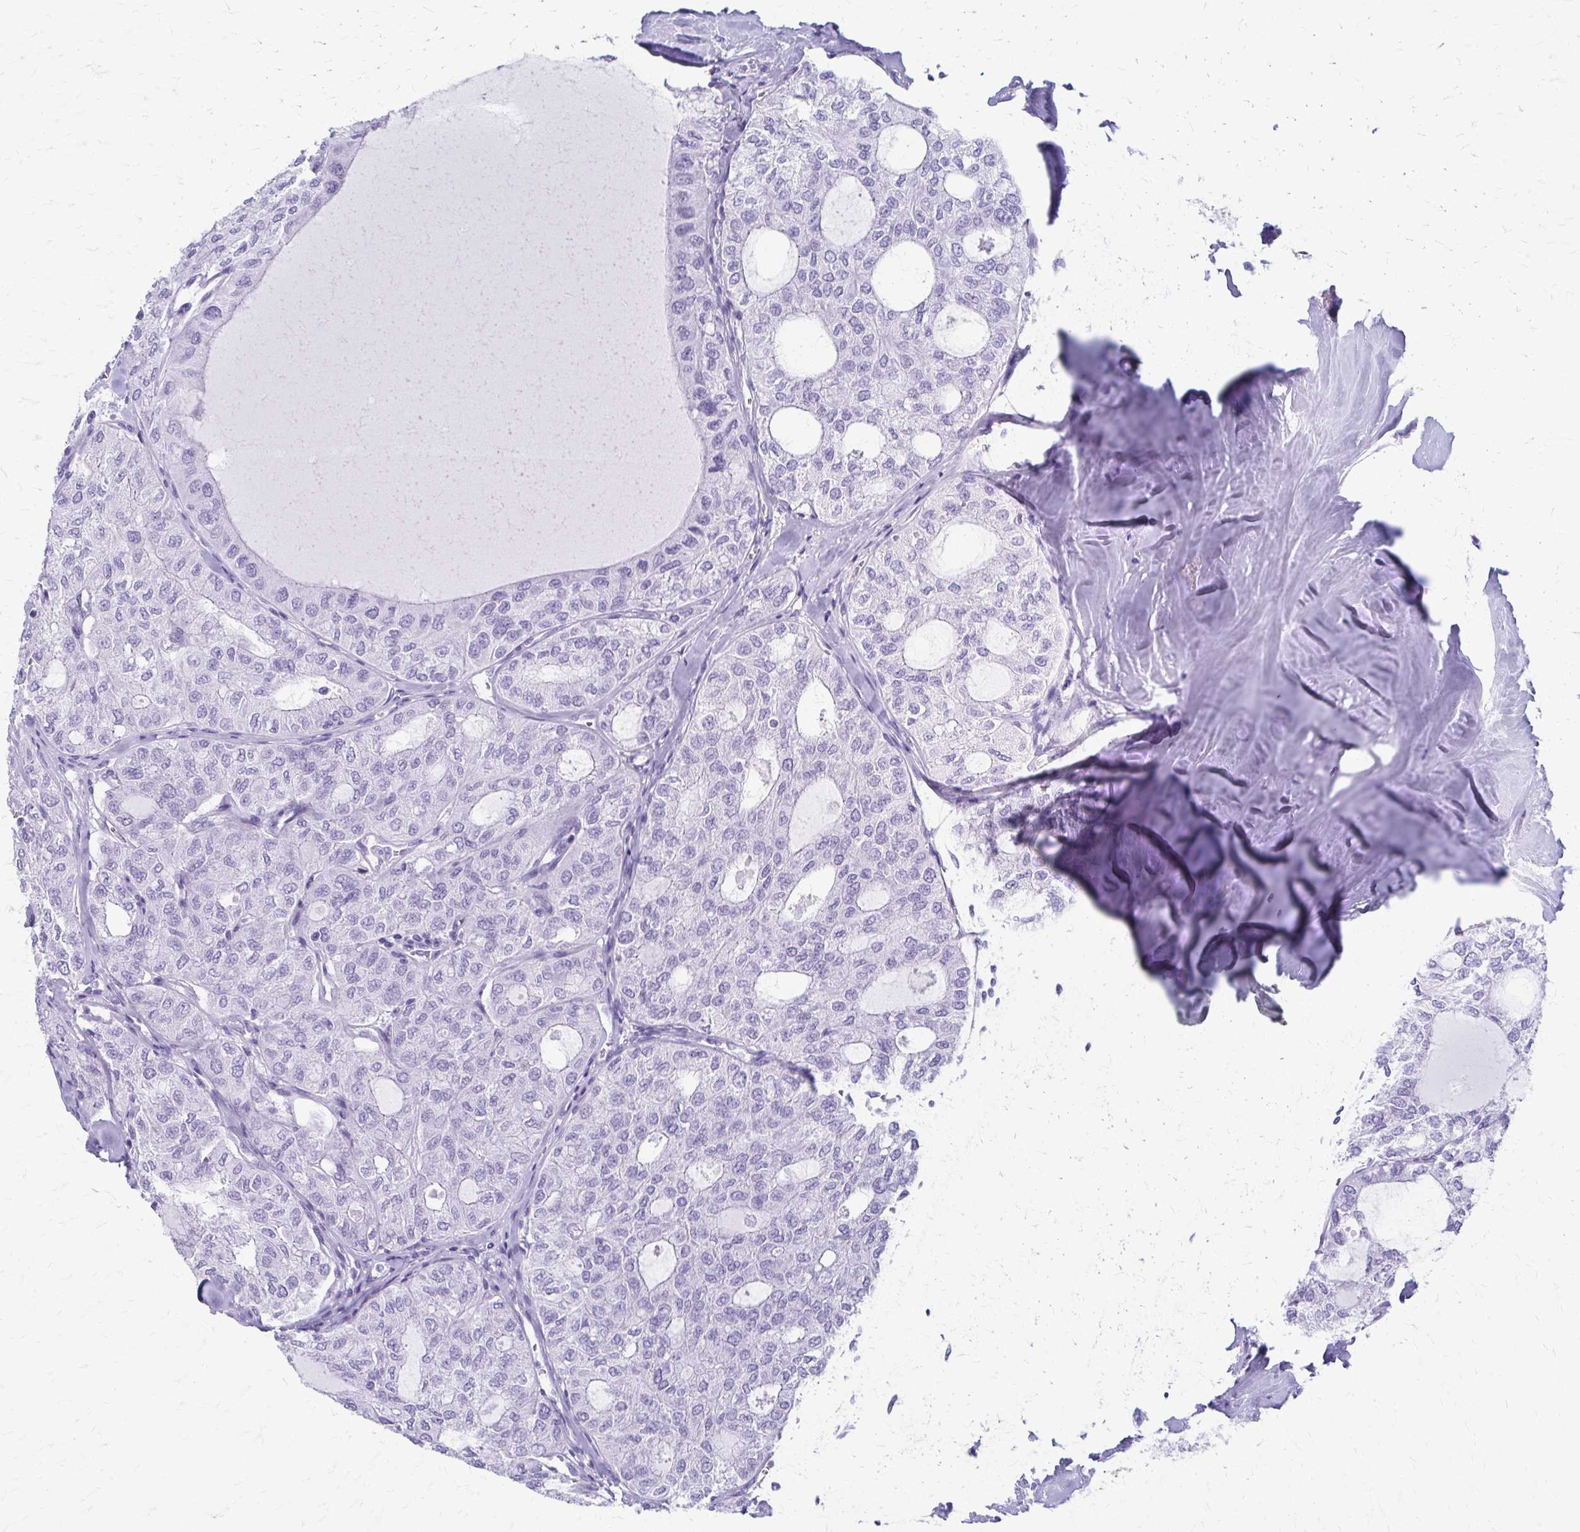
{"staining": {"intensity": "negative", "quantity": "none", "location": "none"}, "tissue": "thyroid cancer", "cell_type": "Tumor cells", "image_type": "cancer", "snomed": [{"axis": "morphology", "description": "Follicular adenoma carcinoma, NOS"}, {"axis": "topography", "description": "Thyroid gland"}], "caption": "The micrograph demonstrates no significant expression in tumor cells of follicular adenoma carcinoma (thyroid).", "gene": "CELF5", "patient": {"sex": "male", "age": 75}}